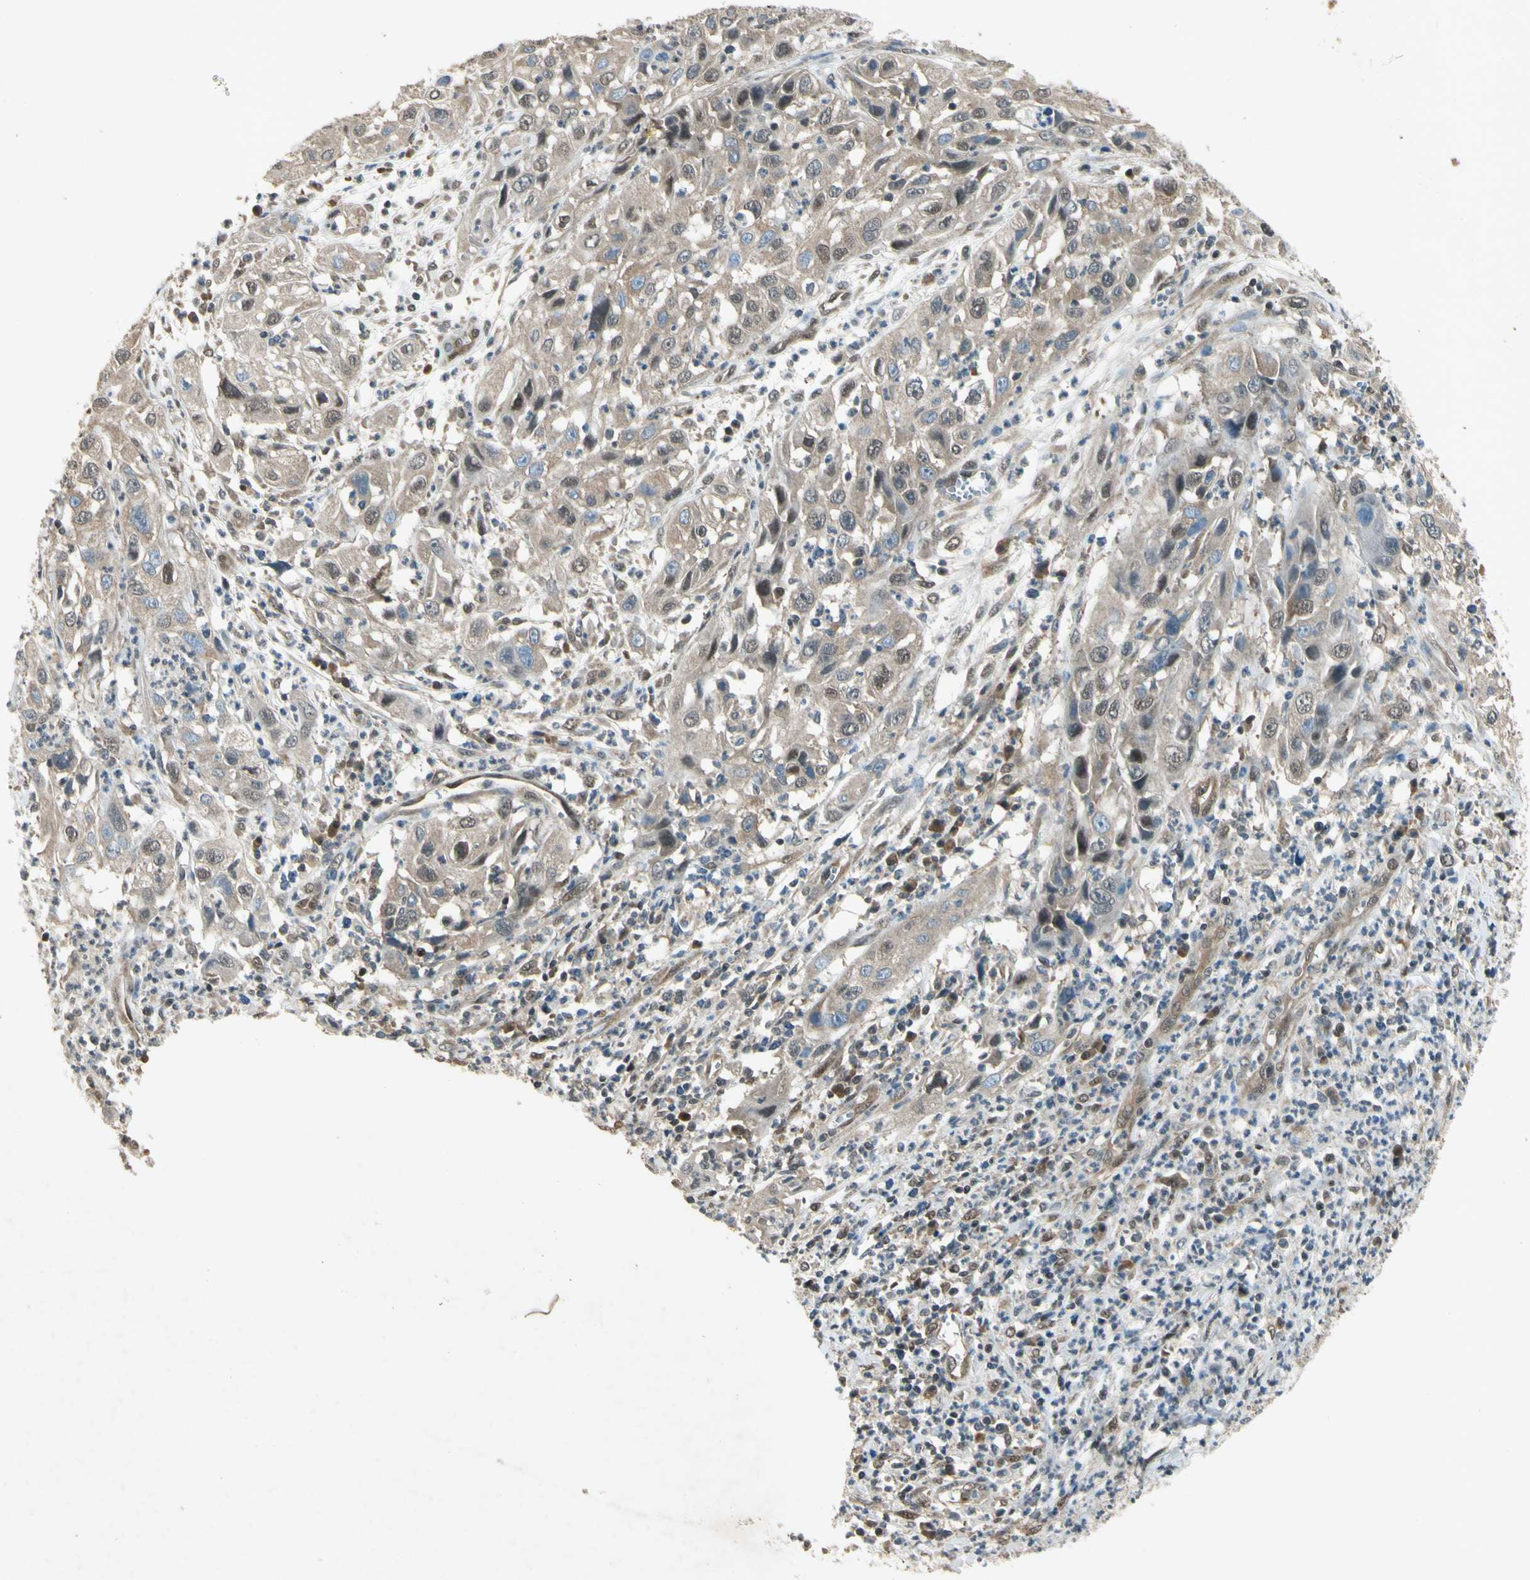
{"staining": {"intensity": "weak", "quantity": ">75%", "location": "cytoplasmic/membranous"}, "tissue": "cervical cancer", "cell_type": "Tumor cells", "image_type": "cancer", "snomed": [{"axis": "morphology", "description": "Squamous cell carcinoma, NOS"}, {"axis": "topography", "description": "Cervix"}], "caption": "Immunohistochemical staining of human cervical squamous cell carcinoma demonstrates low levels of weak cytoplasmic/membranous staining in approximately >75% of tumor cells.", "gene": "PSMD5", "patient": {"sex": "female", "age": 32}}